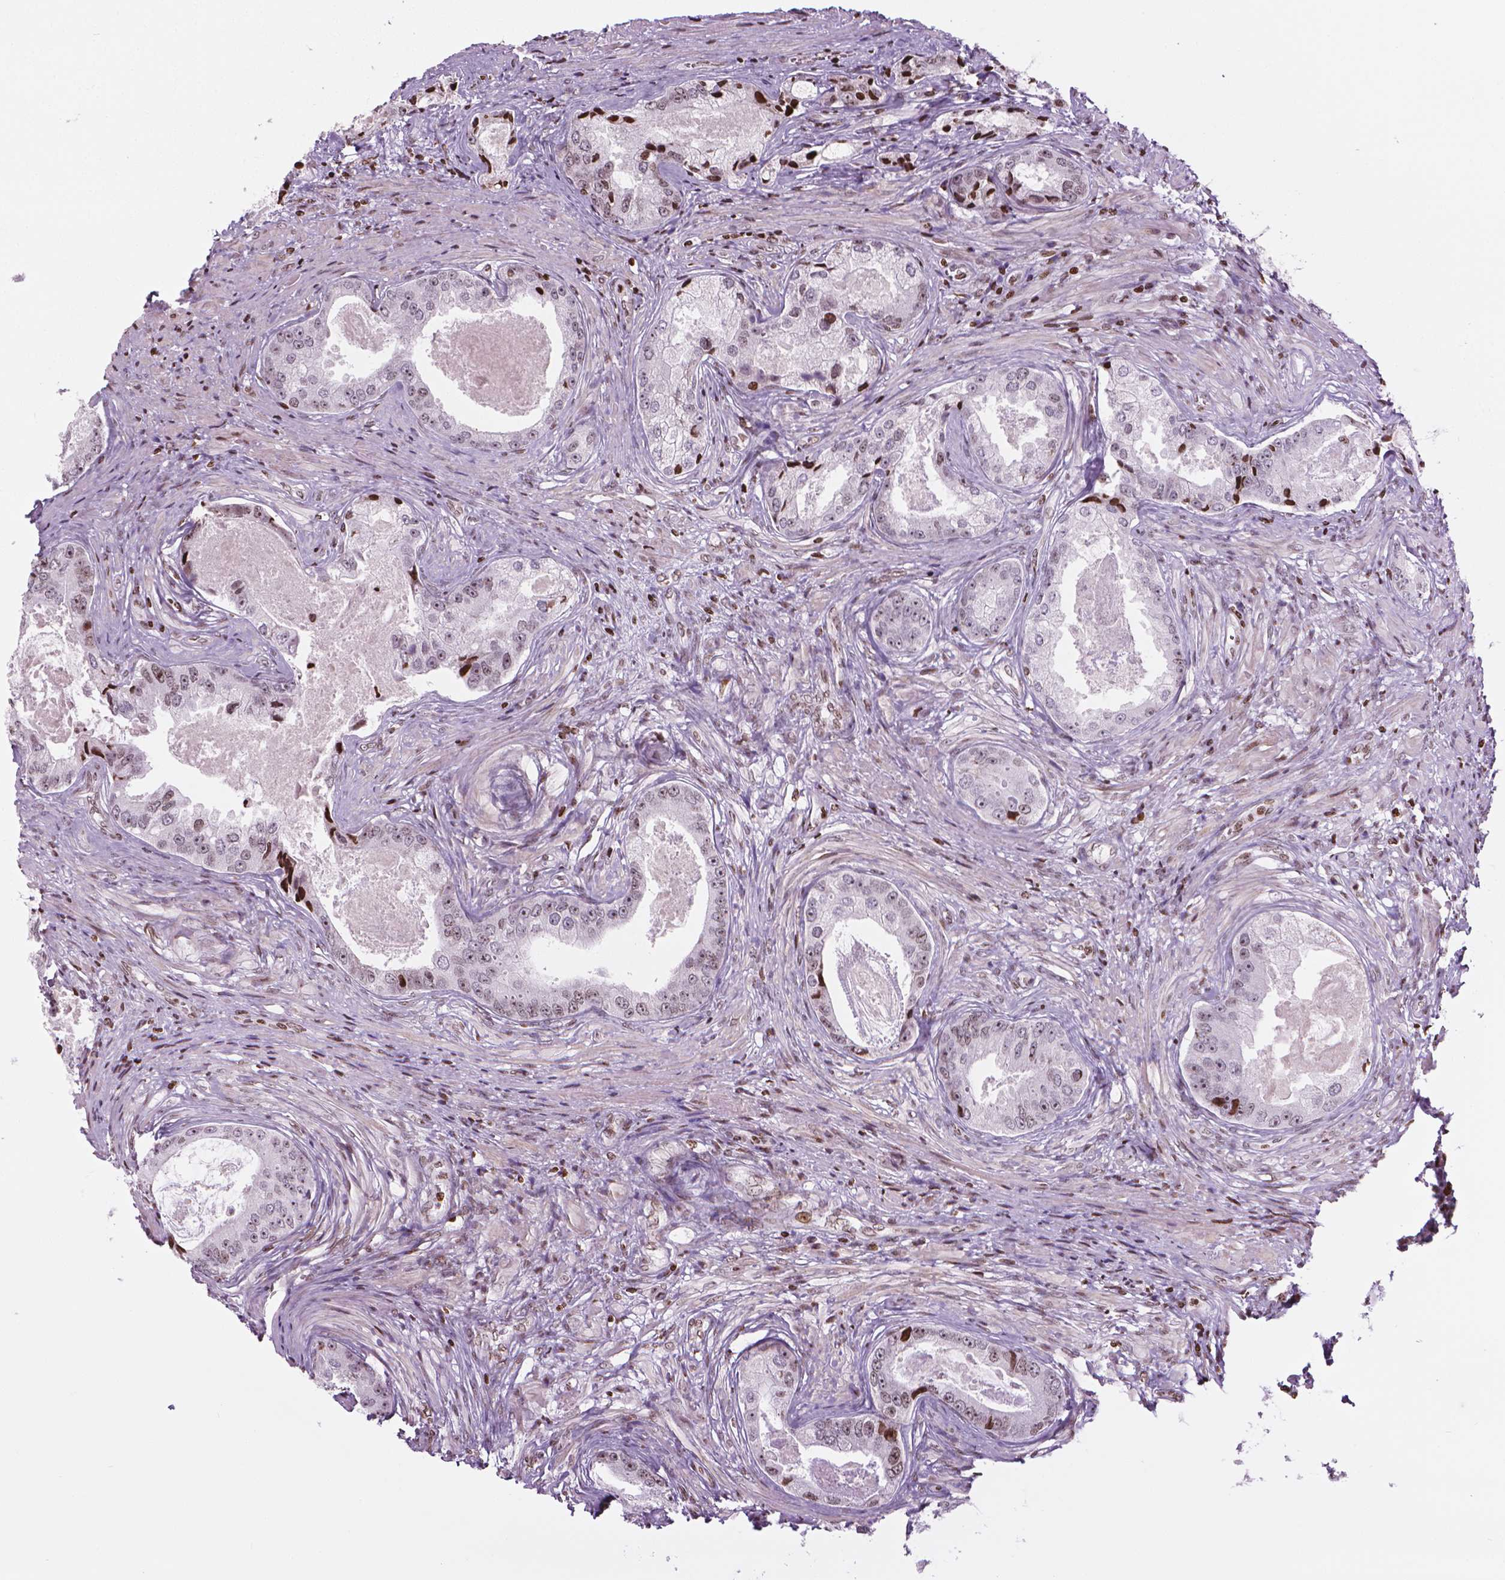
{"staining": {"intensity": "moderate", "quantity": "<25%", "location": "nuclear"}, "tissue": "prostate cancer", "cell_type": "Tumor cells", "image_type": "cancer", "snomed": [{"axis": "morphology", "description": "Adenocarcinoma, Low grade"}, {"axis": "topography", "description": "Prostate"}], "caption": "An immunohistochemistry (IHC) image of neoplastic tissue is shown. Protein staining in brown shows moderate nuclear positivity in low-grade adenocarcinoma (prostate) within tumor cells.", "gene": "PIP4K2A", "patient": {"sex": "male", "age": 68}}